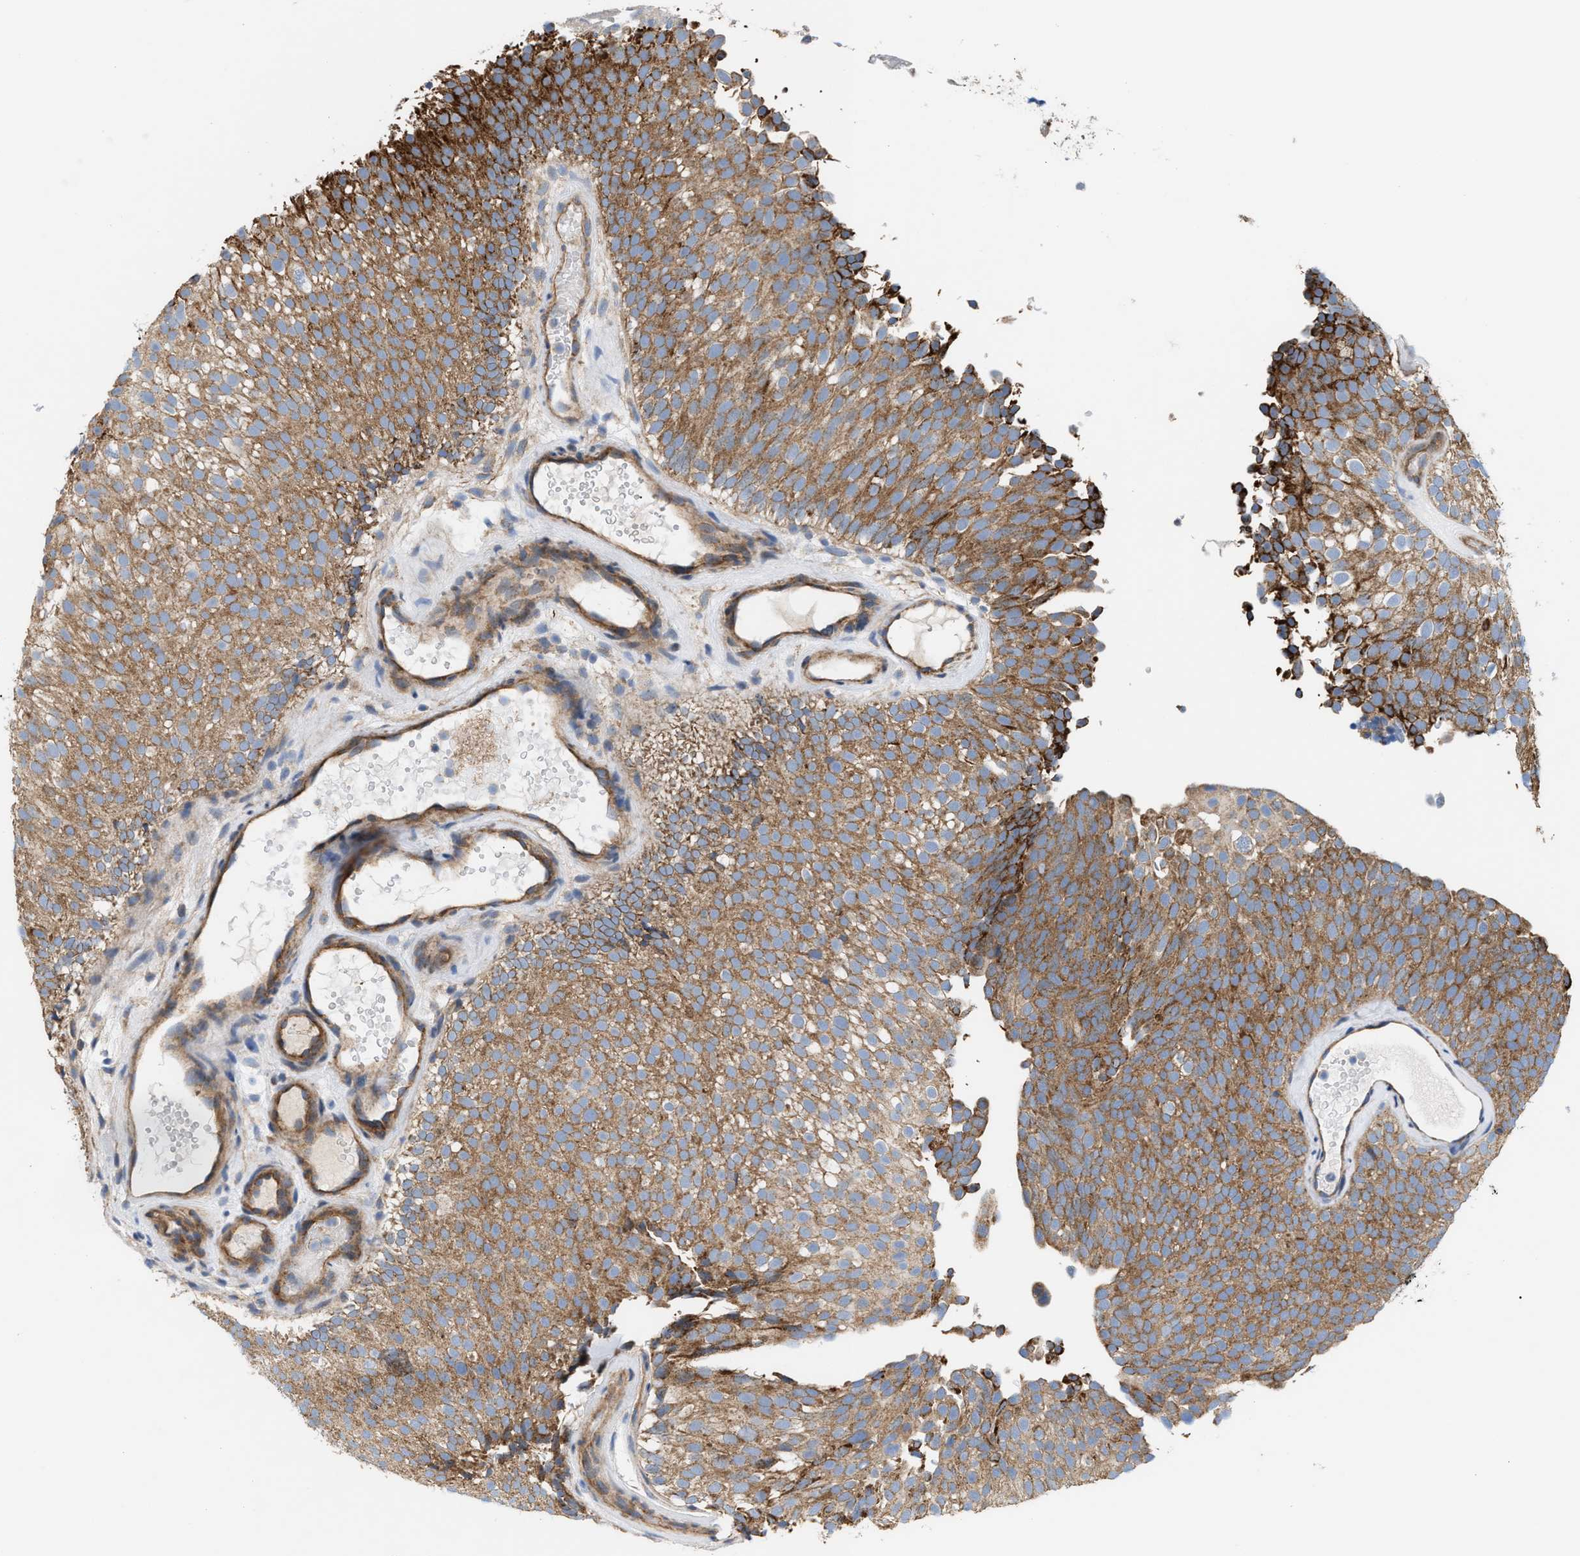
{"staining": {"intensity": "moderate", "quantity": ">75%", "location": "cytoplasmic/membranous"}, "tissue": "urothelial cancer", "cell_type": "Tumor cells", "image_type": "cancer", "snomed": [{"axis": "morphology", "description": "Urothelial carcinoma, Low grade"}, {"axis": "topography", "description": "Urinary bladder"}], "caption": "Immunohistochemistry (IHC) of human urothelial carcinoma (low-grade) reveals medium levels of moderate cytoplasmic/membranous expression in approximately >75% of tumor cells.", "gene": "OXSM", "patient": {"sex": "male", "age": 78}}